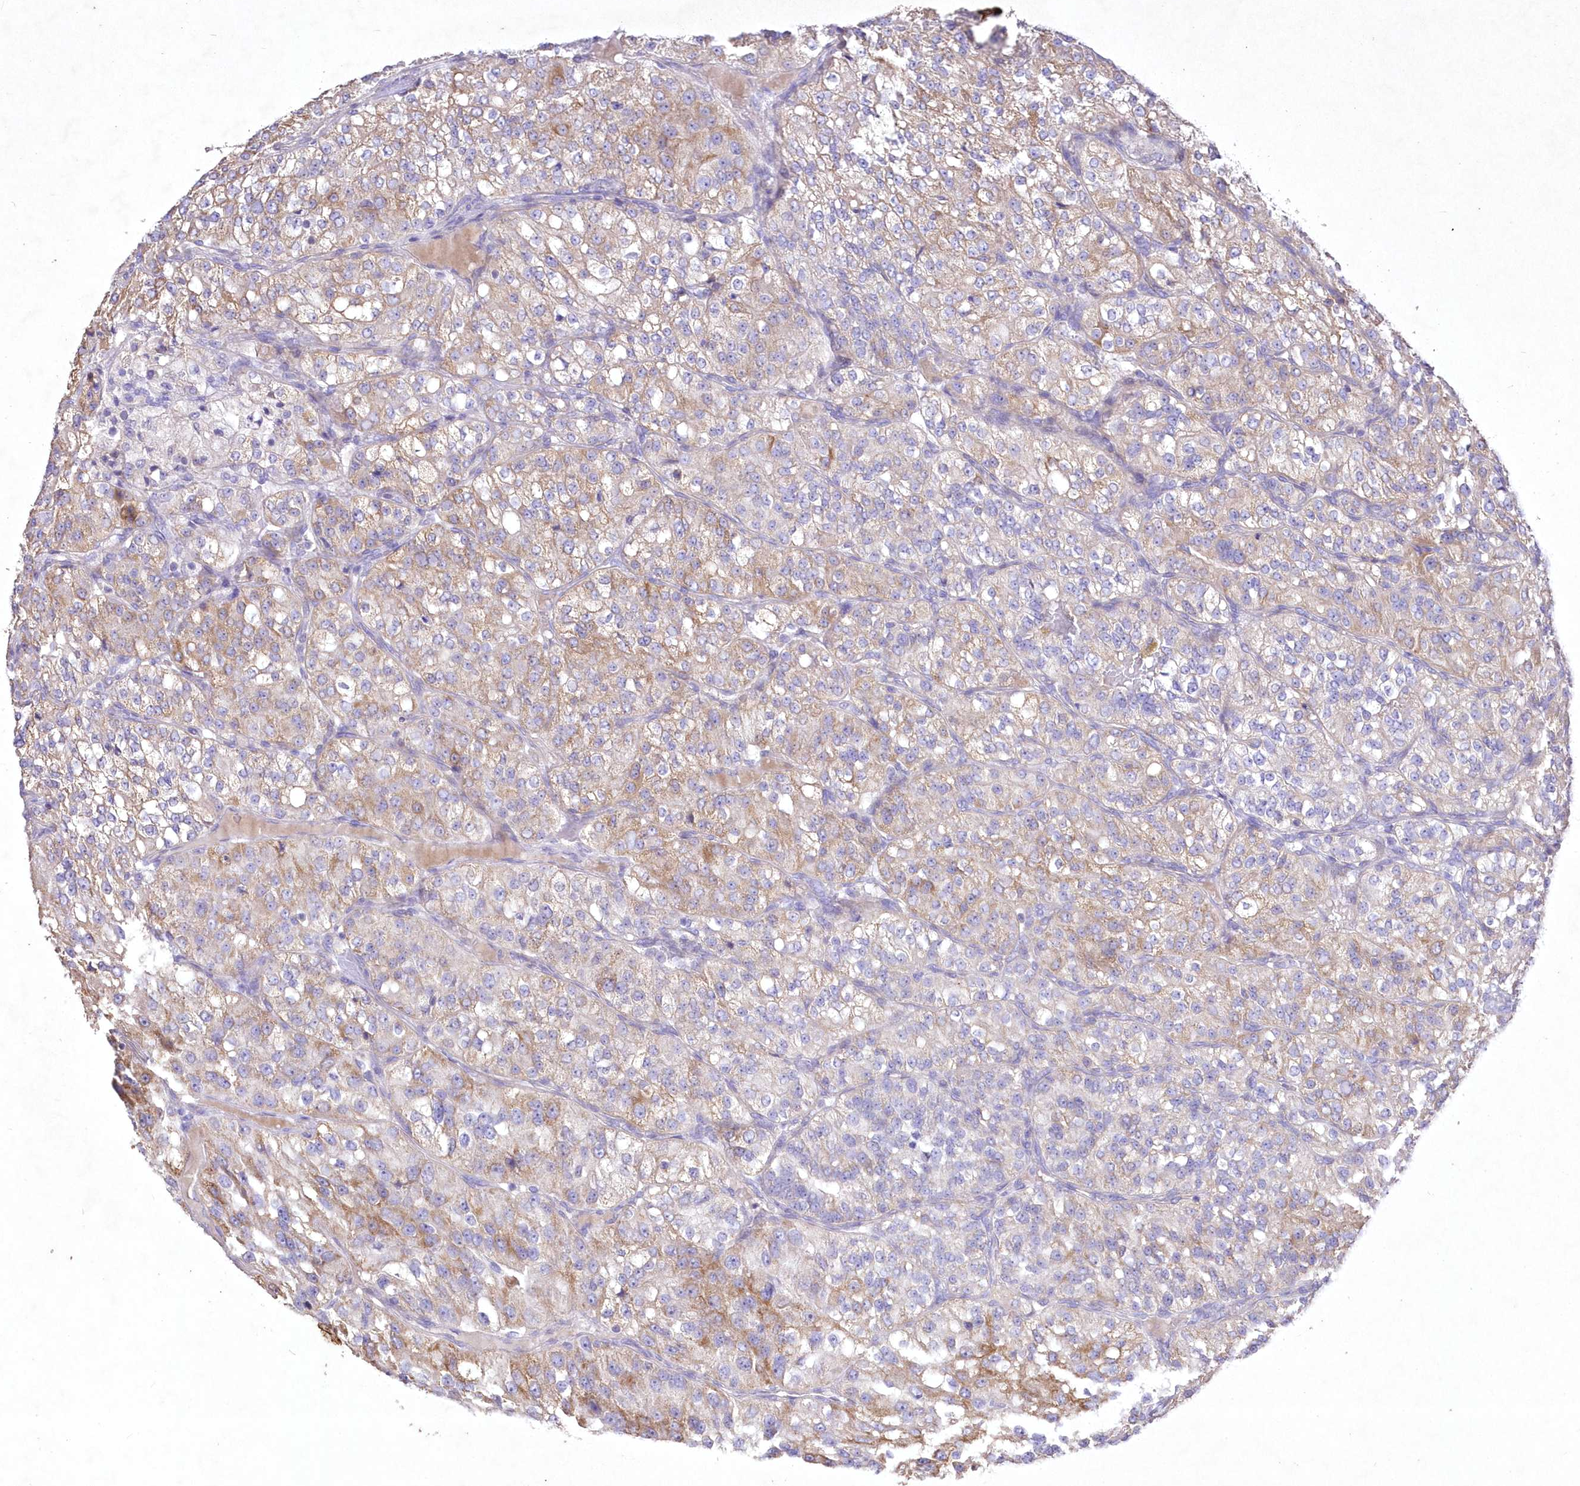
{"staining": {"intensity": "weak", "quantity": "25%-75%", "location": "cytoplasmic/membranous"}, "tissue": "renal cancer", "cell_type": "Tumor cells", "image_type": "cancer", "snomed": [{"axis": "morphology", "description": "Adenocarcinoma, NOS"}, {"axis": "topography", "description": "Kidney"}], "caption": "Human renal cancer (adenocarcinoma) stained for a protein (brown) reveals weak cytoplasmic/membranous positive staining in about 25%-75% of tumor cells.", "gene": "ITSN2", "patient": {"sex": "female", "age": 63}}